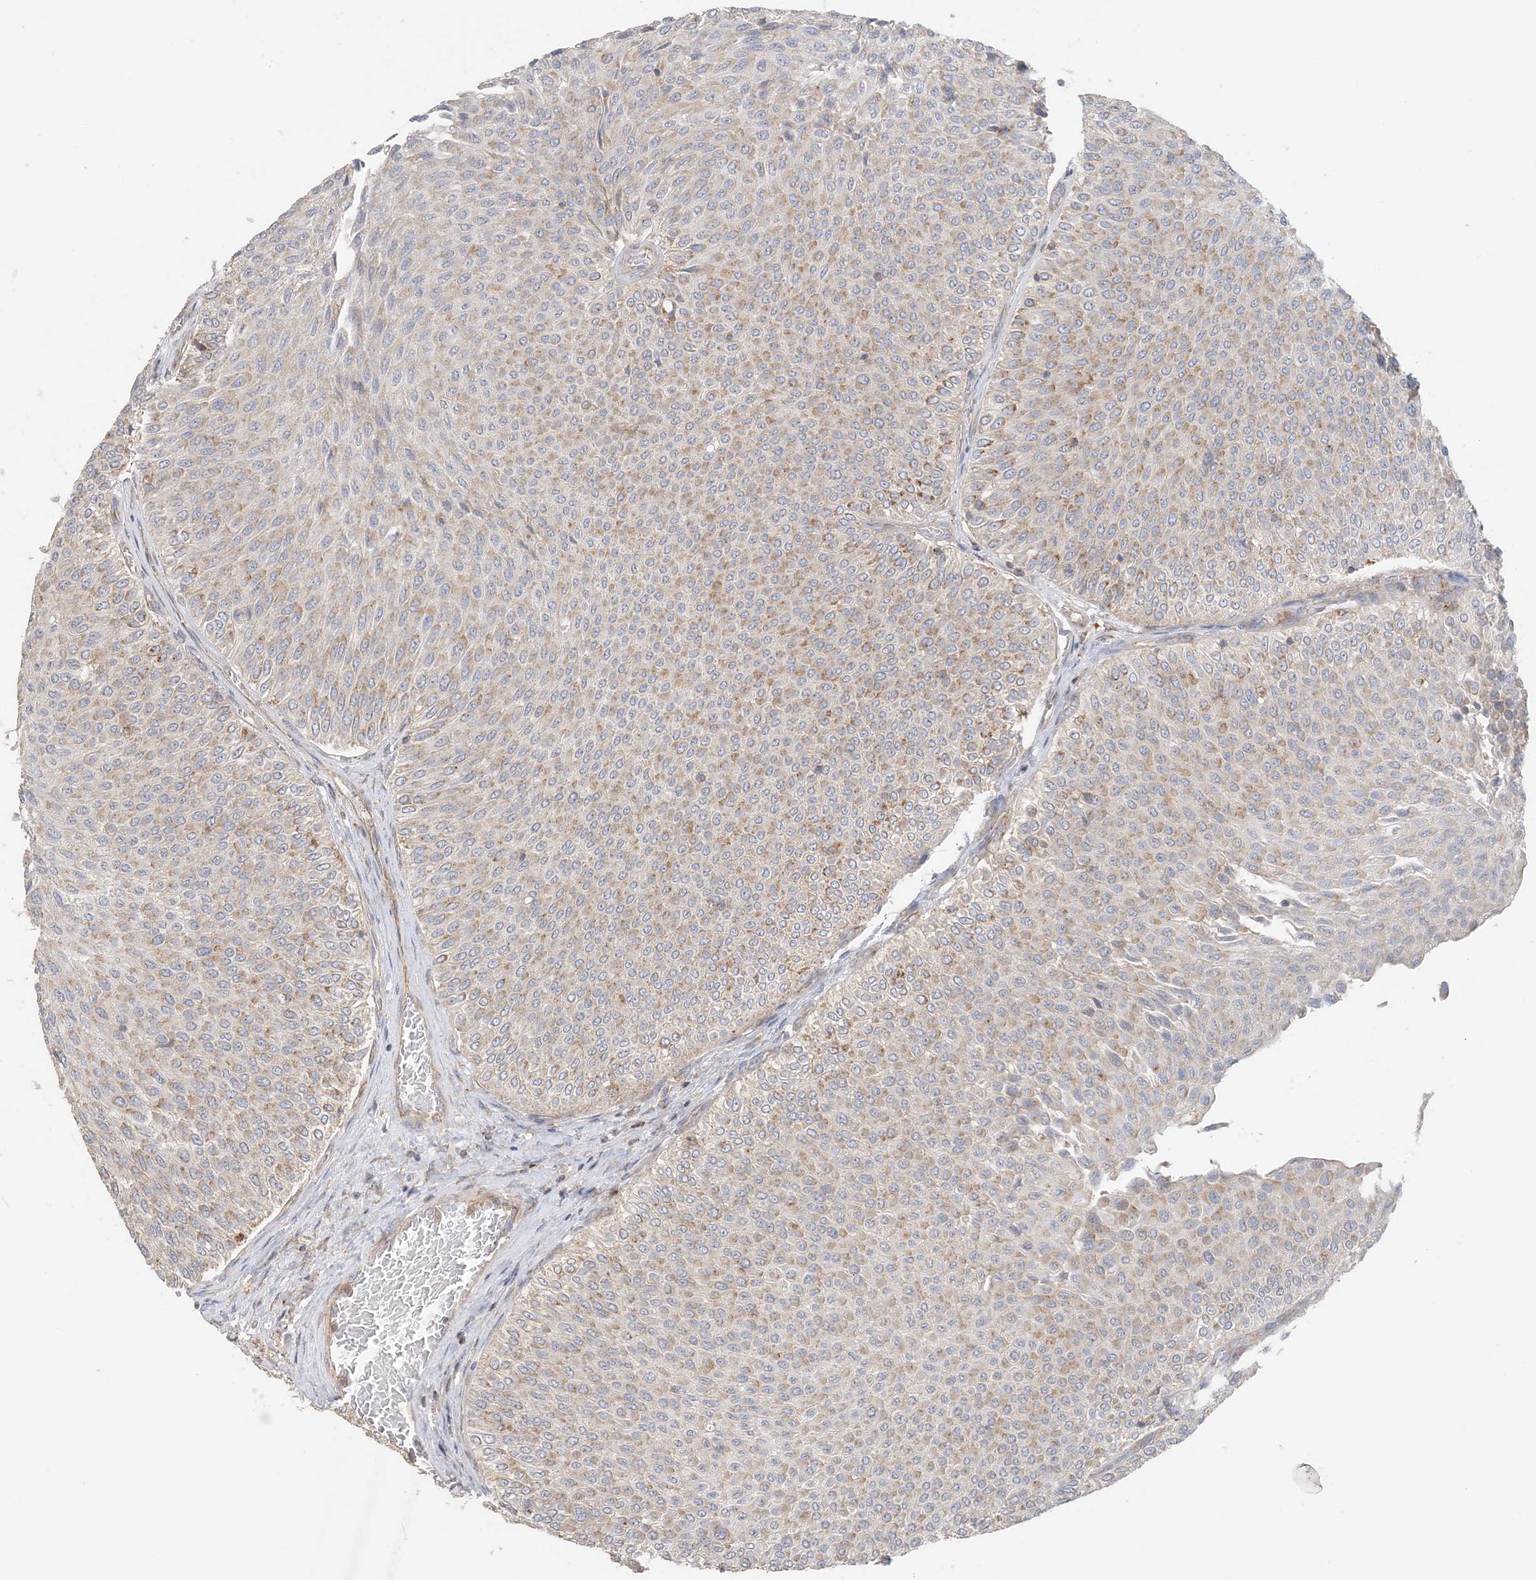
{"staining": {"intensity": "weak", "quantity": ">75%", "location": "cytoplasmic/membranous"}, "tissue": "urothelial cancer", "cell_type": "Tumor cells", "image_type": "cancer", "snomed": [{"axis": "morphology", "description": "Urothelial carcinoma, Low grade"}, {"axis": "topography", "description": "Urinary bladder"}], "caption": "A brown stain shows weak cytoplasmic/membranous staining of a protein in urothelial carcinoma (low-grade) tumor cells.", "gene": "SPPL2A", "patient": {"sex": "male", "age": 78}}